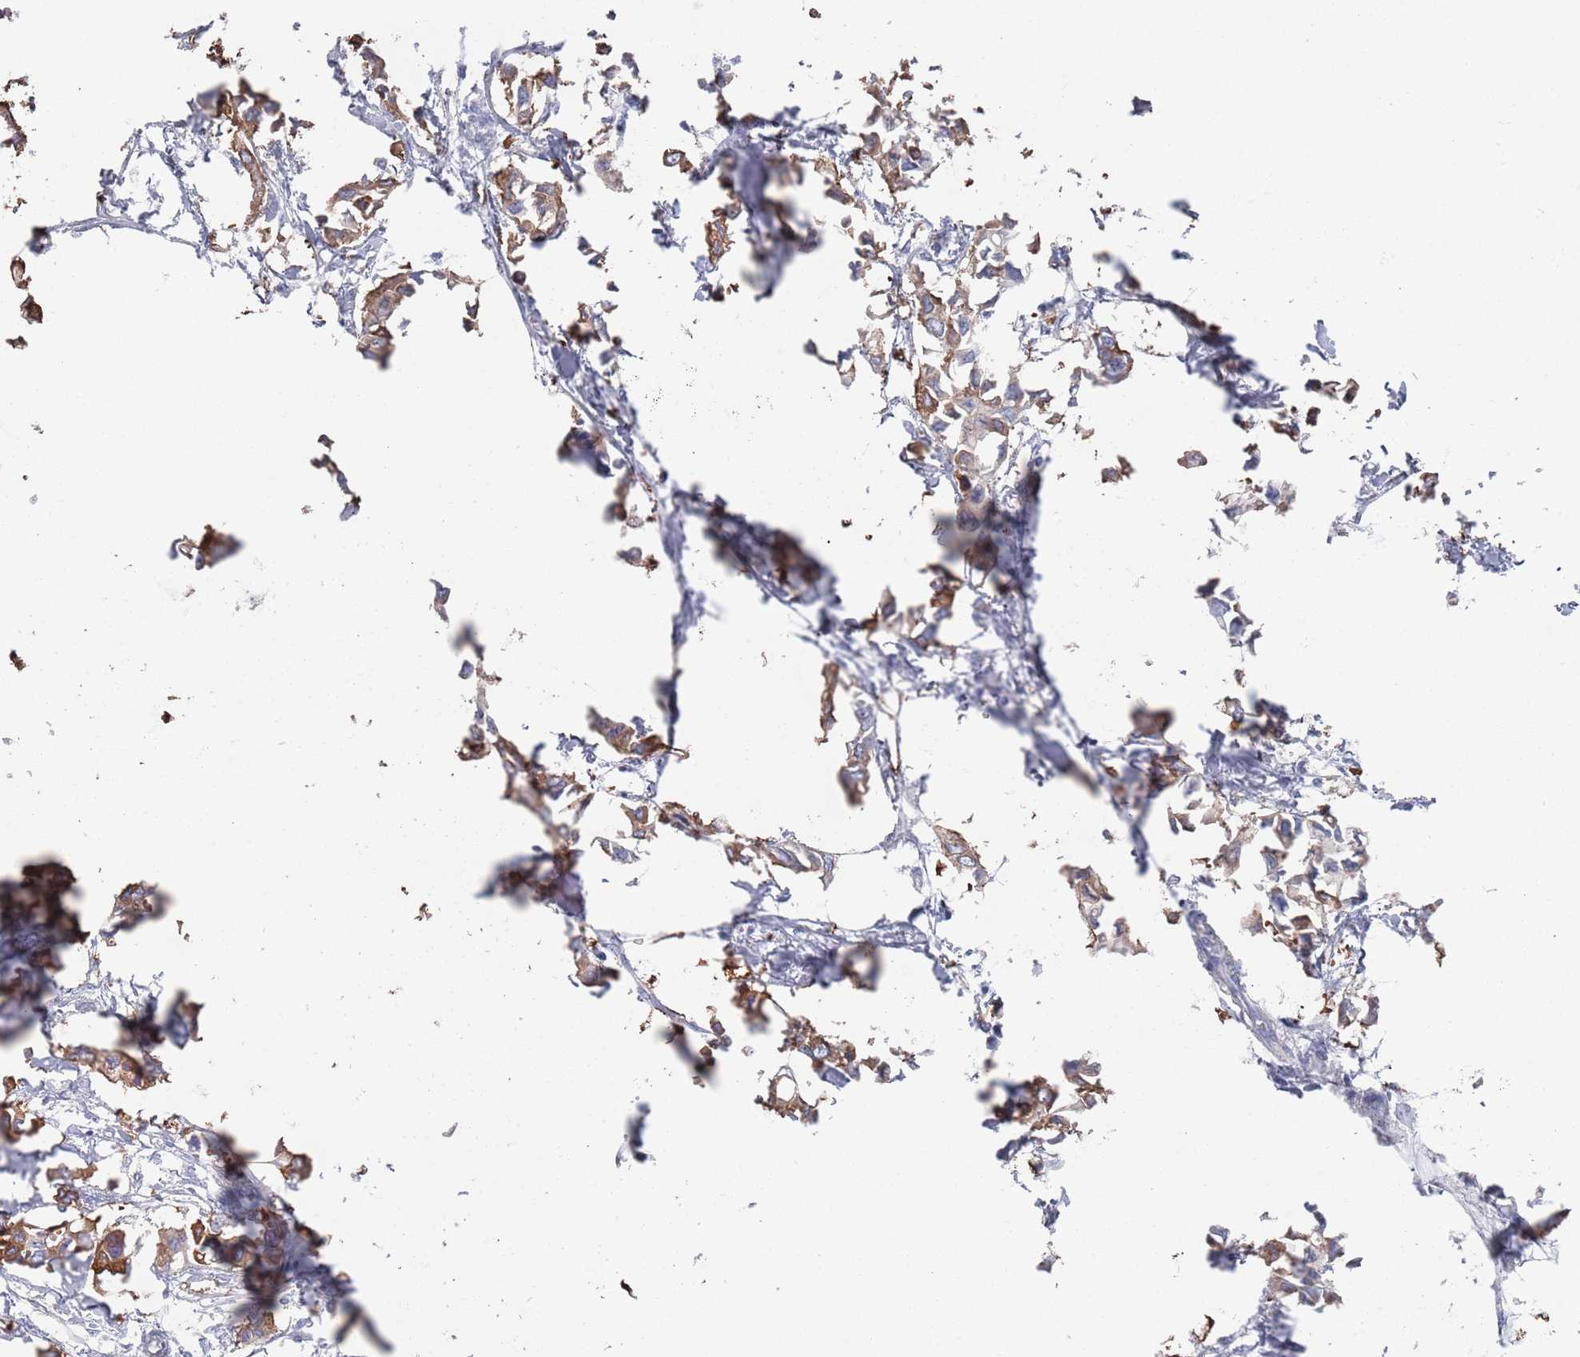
{"staining": {"intensity": "moderate", "quantity": ">75%", "location": "cytoplasmic/membranous"}, "tissue": "breast cancer", "cell_type": "Tumor cells", "image_type": "cancer", "snomed": [{"axis": "morphology", "description": "Duct carcinoma"}, {"axis": "topography", "description": "Breast"}], "caption": "The immunohistochemical stain highlights moderate cytoplasmic/membranous staining in tumor cells of breast cancer (intraductal carcinoma) tissue.", "gene": "TMCO3", "patient": {"sex": "female", "age": 41}}